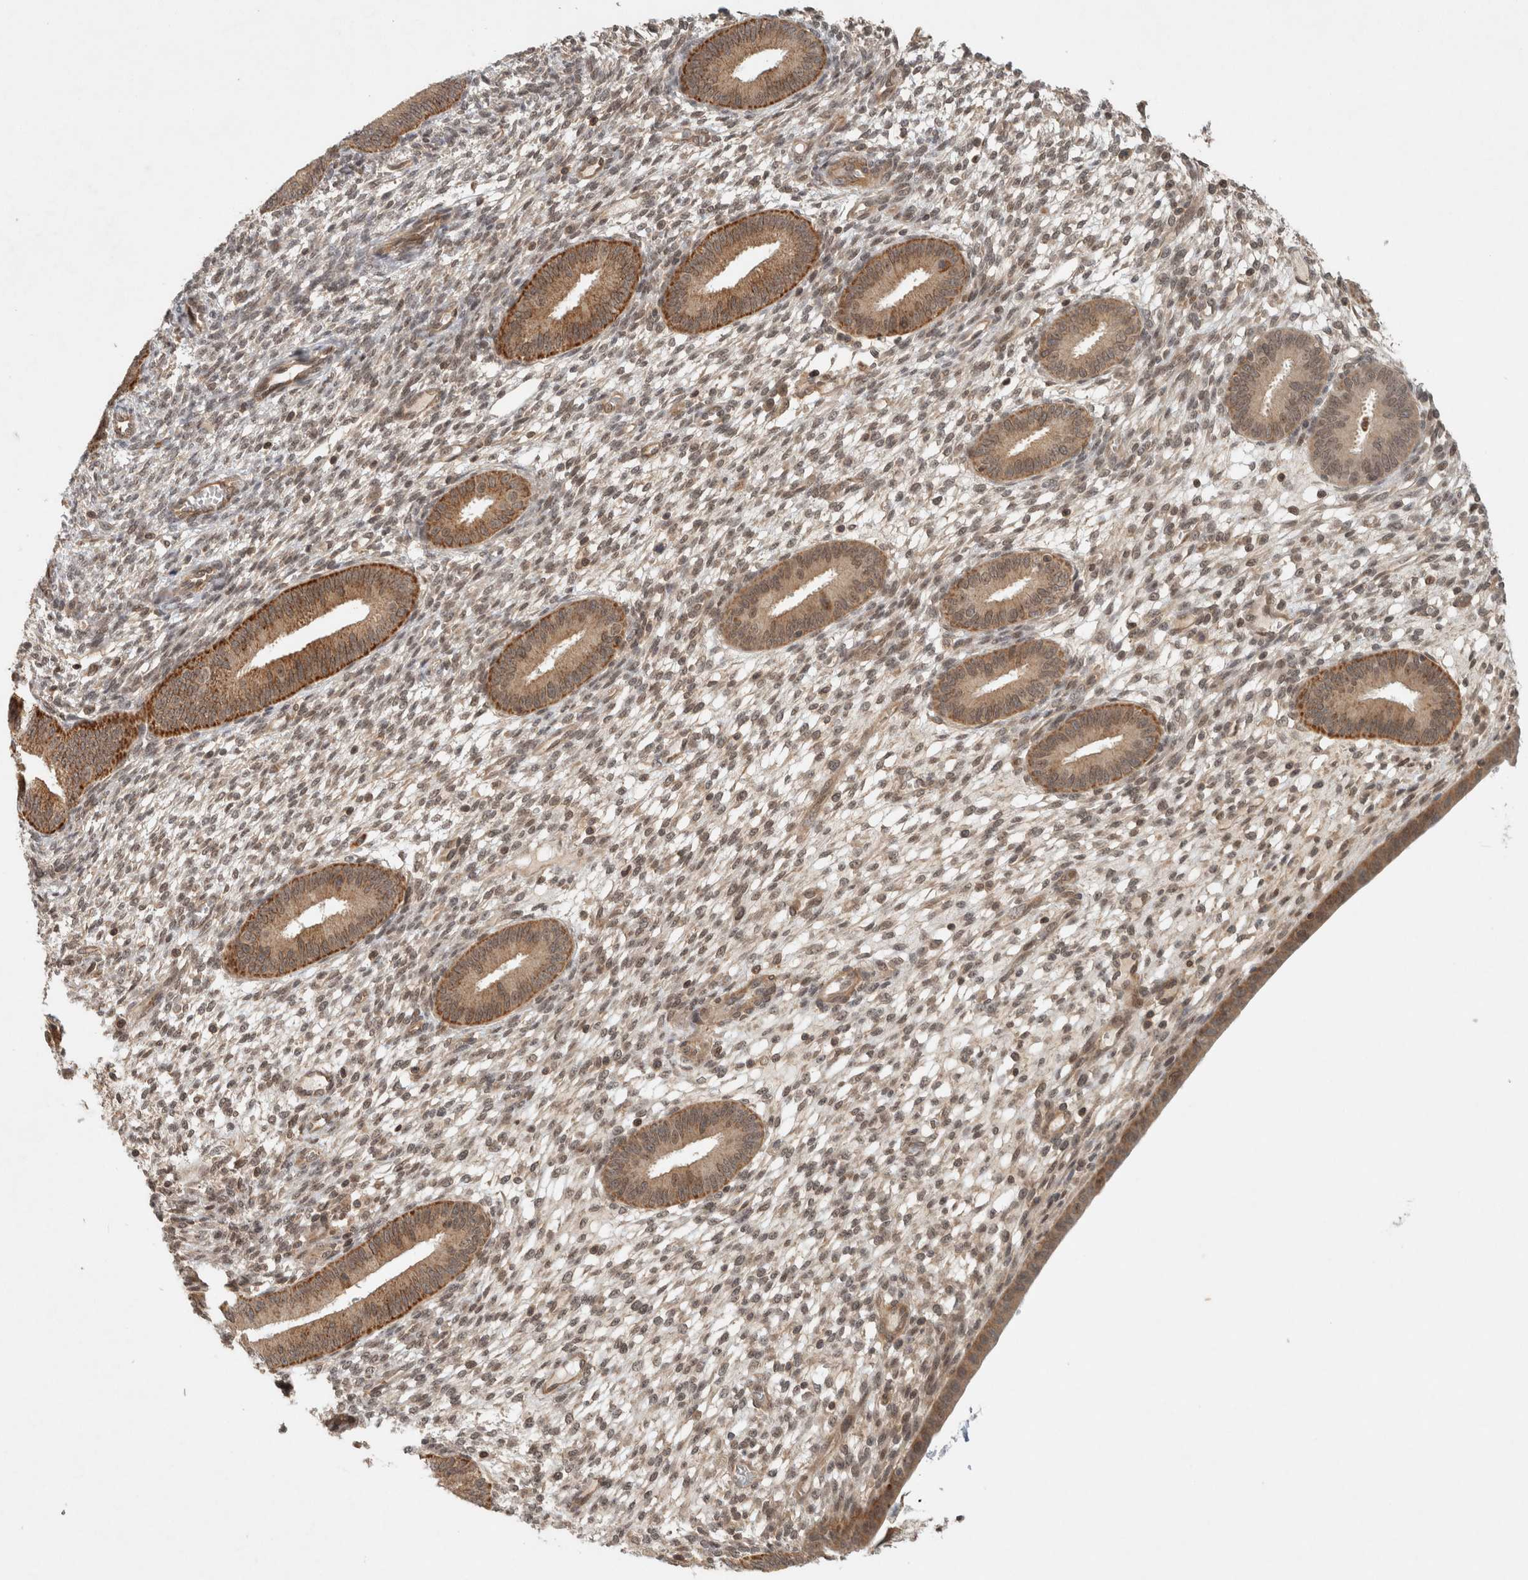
{"staining": {"intensity": "weak", "quantity": ">75%", "location": "nuclear"}, "tissue": "endometrium", "cell_type": "Cells in endometrial stroma", "image_type": "normal", "snomed": [{"axis": "morphology", "description": "Normal tissue, NOS"}, {"axis": "topography", "description": "Endometrium"}], "caption": "High-magnification brightfield microscopy of benign endometrium stained with DAB (3,3'-diaminobenzidine) (brown) and counterstained with hematoxylin (blue). cells in endometrial stroma exhibit weak nuclear expression is seen in about>75% of cells.", "gene": "CAAP1", "patient": {"sex": "female", "age": 46}}